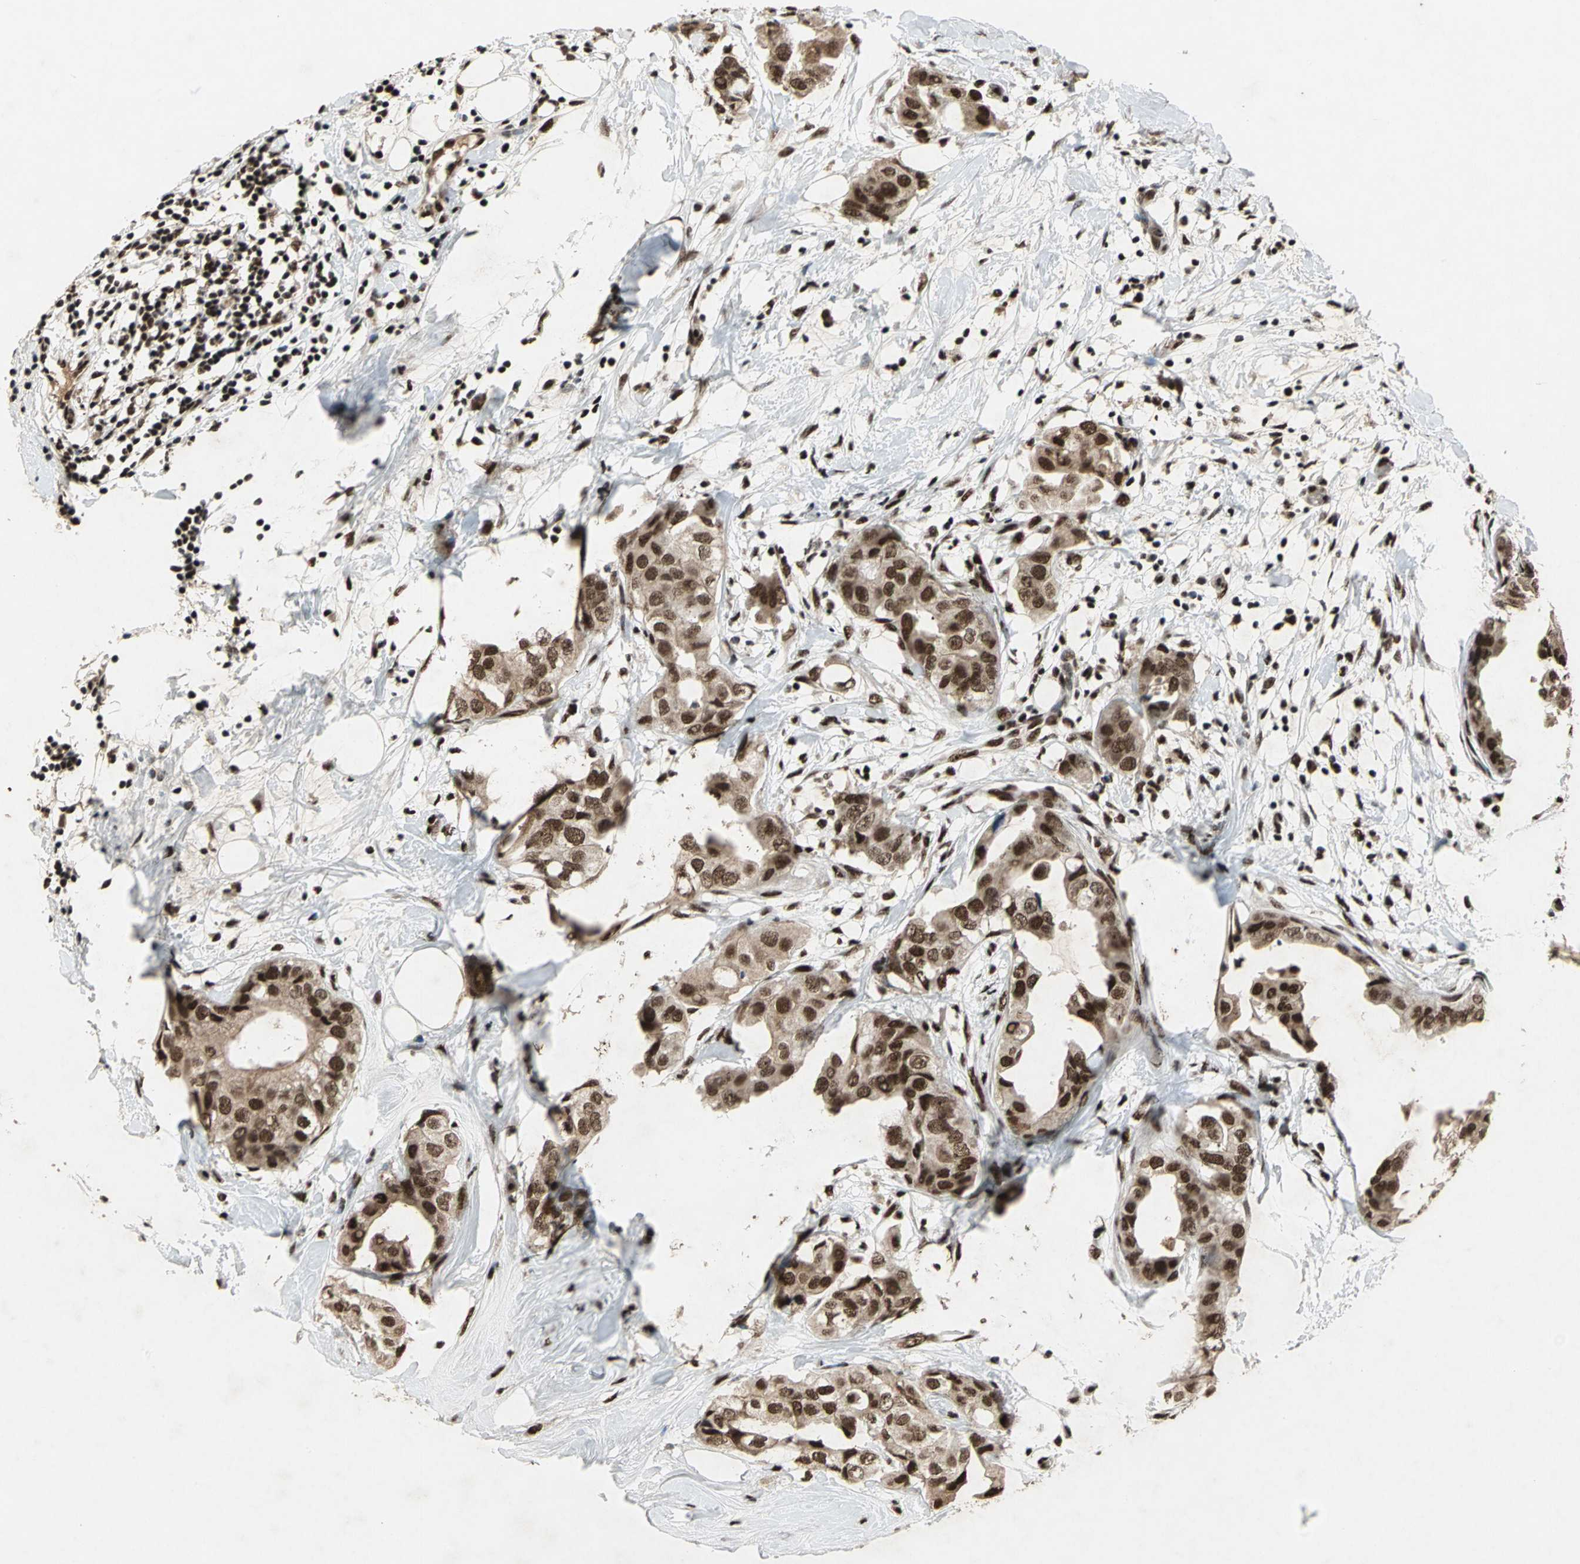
{"staining": {"intensity": "moderate", "quantity": ">75%", "location": "nuclear"}, "tissue": "breast cancer", "cell_type": "Tumor cells", "image_type": "cancer", "snomed": [{"axis": "morphology", "description": "Duct carcinoma"}, {"axis": "topography", "description": "Breast"}], "caption": "Immunohistochemistry (DAB (3,3'-diaminobenzidine)) staining of invasive ductal carcinoma (breast) demonstrates moderate nuclear protein staining in about >75% of tumor cells. (DAB (3,3'-diaminobenzidine) IHC, brown staining for protein, blue staining for nuclei).", "gene": "MTA2", "patient": {"sex": "female", "age": 40}}